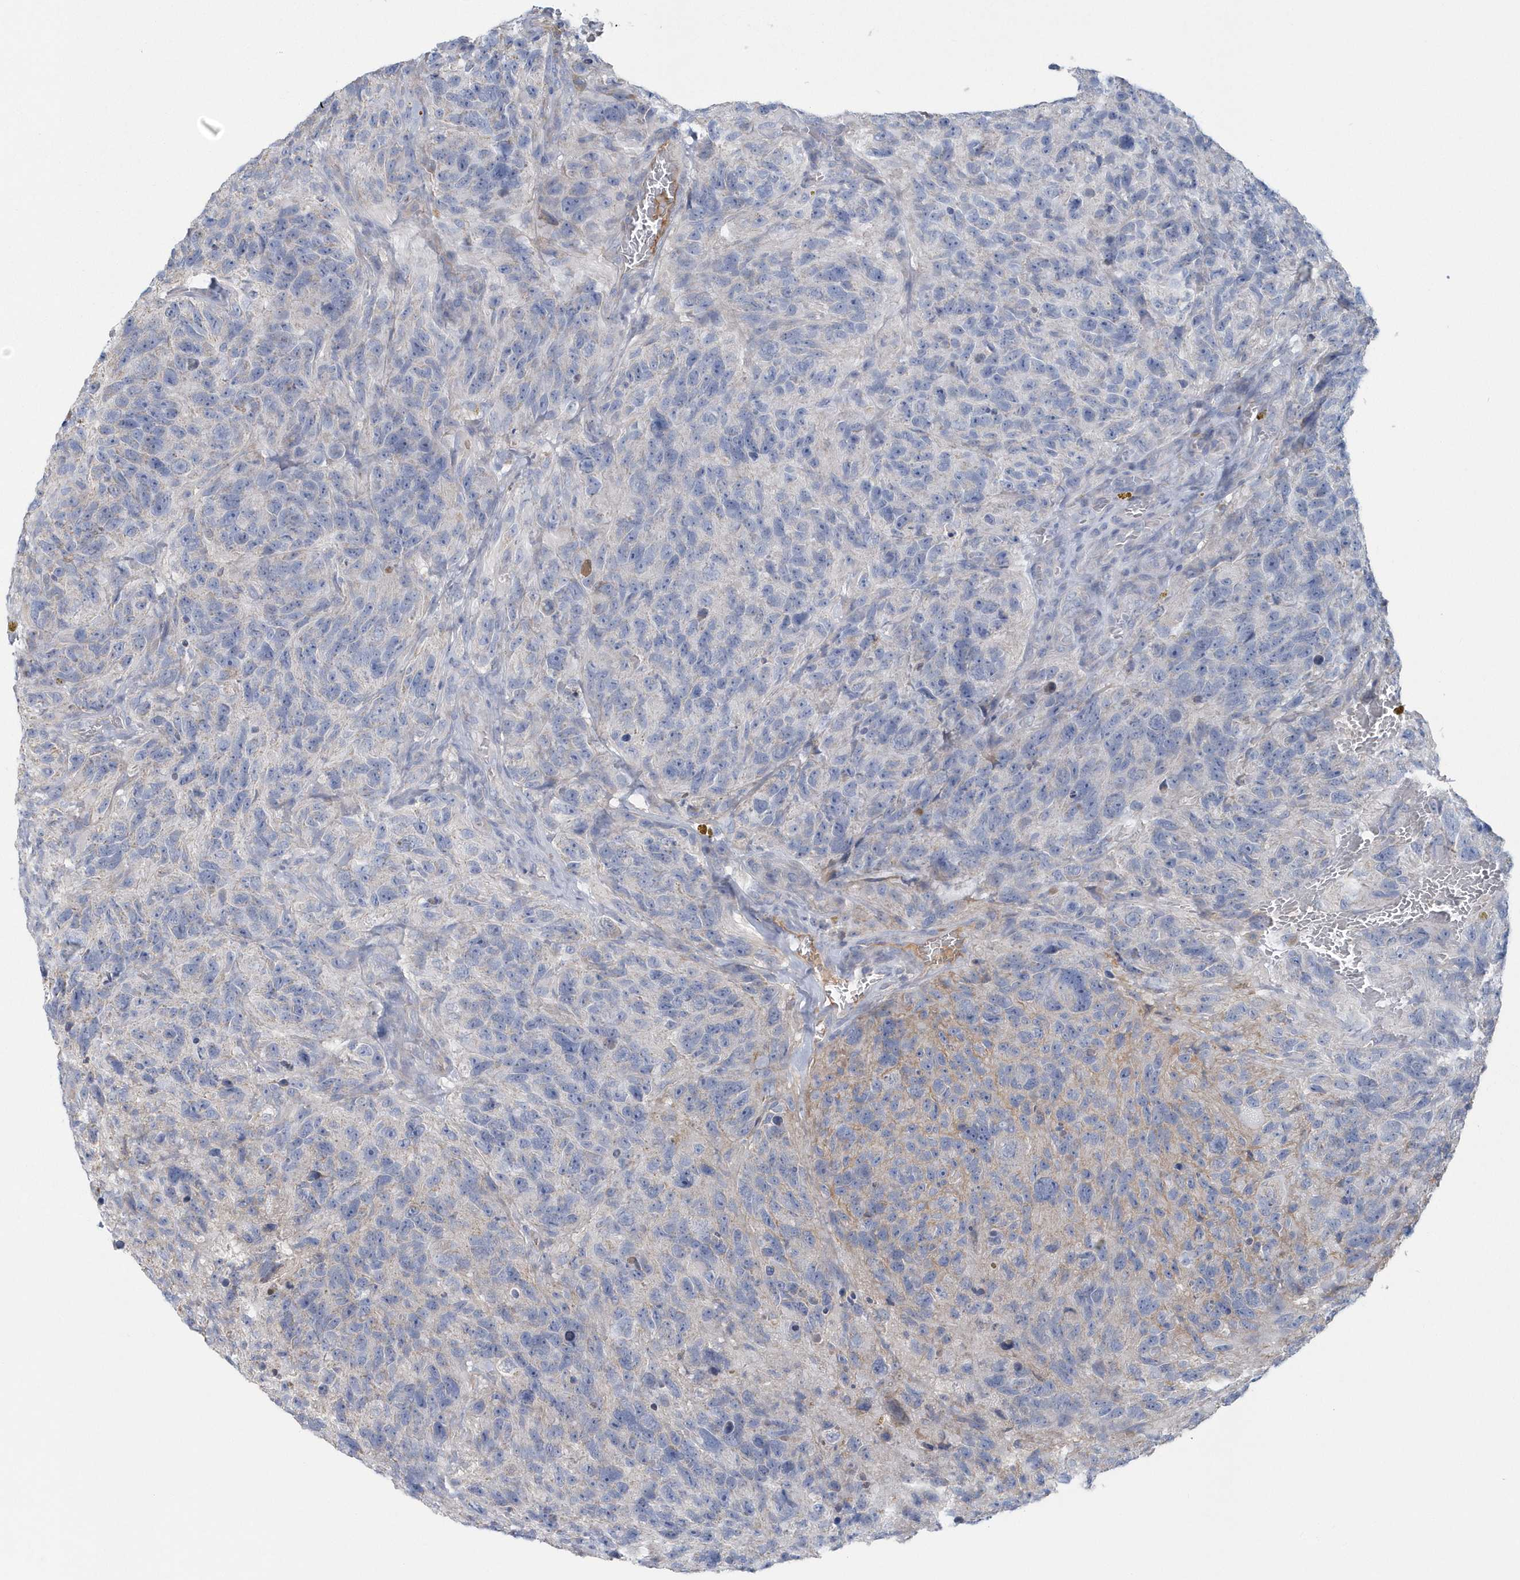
{"staining": {"intensity": "negative", "quantity": "none", "location": "none"}, "tissue": "glioma", "cell_type": "Tumor cells", "image_type": "cancer", "snomed": [{"axis": "morphology", "description": "Glioma, malignant, High grade"}, {"axis": "topography", "description": "Brain"}], "caption": "Immunohistochemistry image of neoplastic tissue: human high-grade glioma (malignant) stained with DAB (3,3'-diaminobenzidine) demonstrates no significant protein staining in tumor cells.", "gene": "SPATA18", "patient": {"sex": "male", "age": 69}}